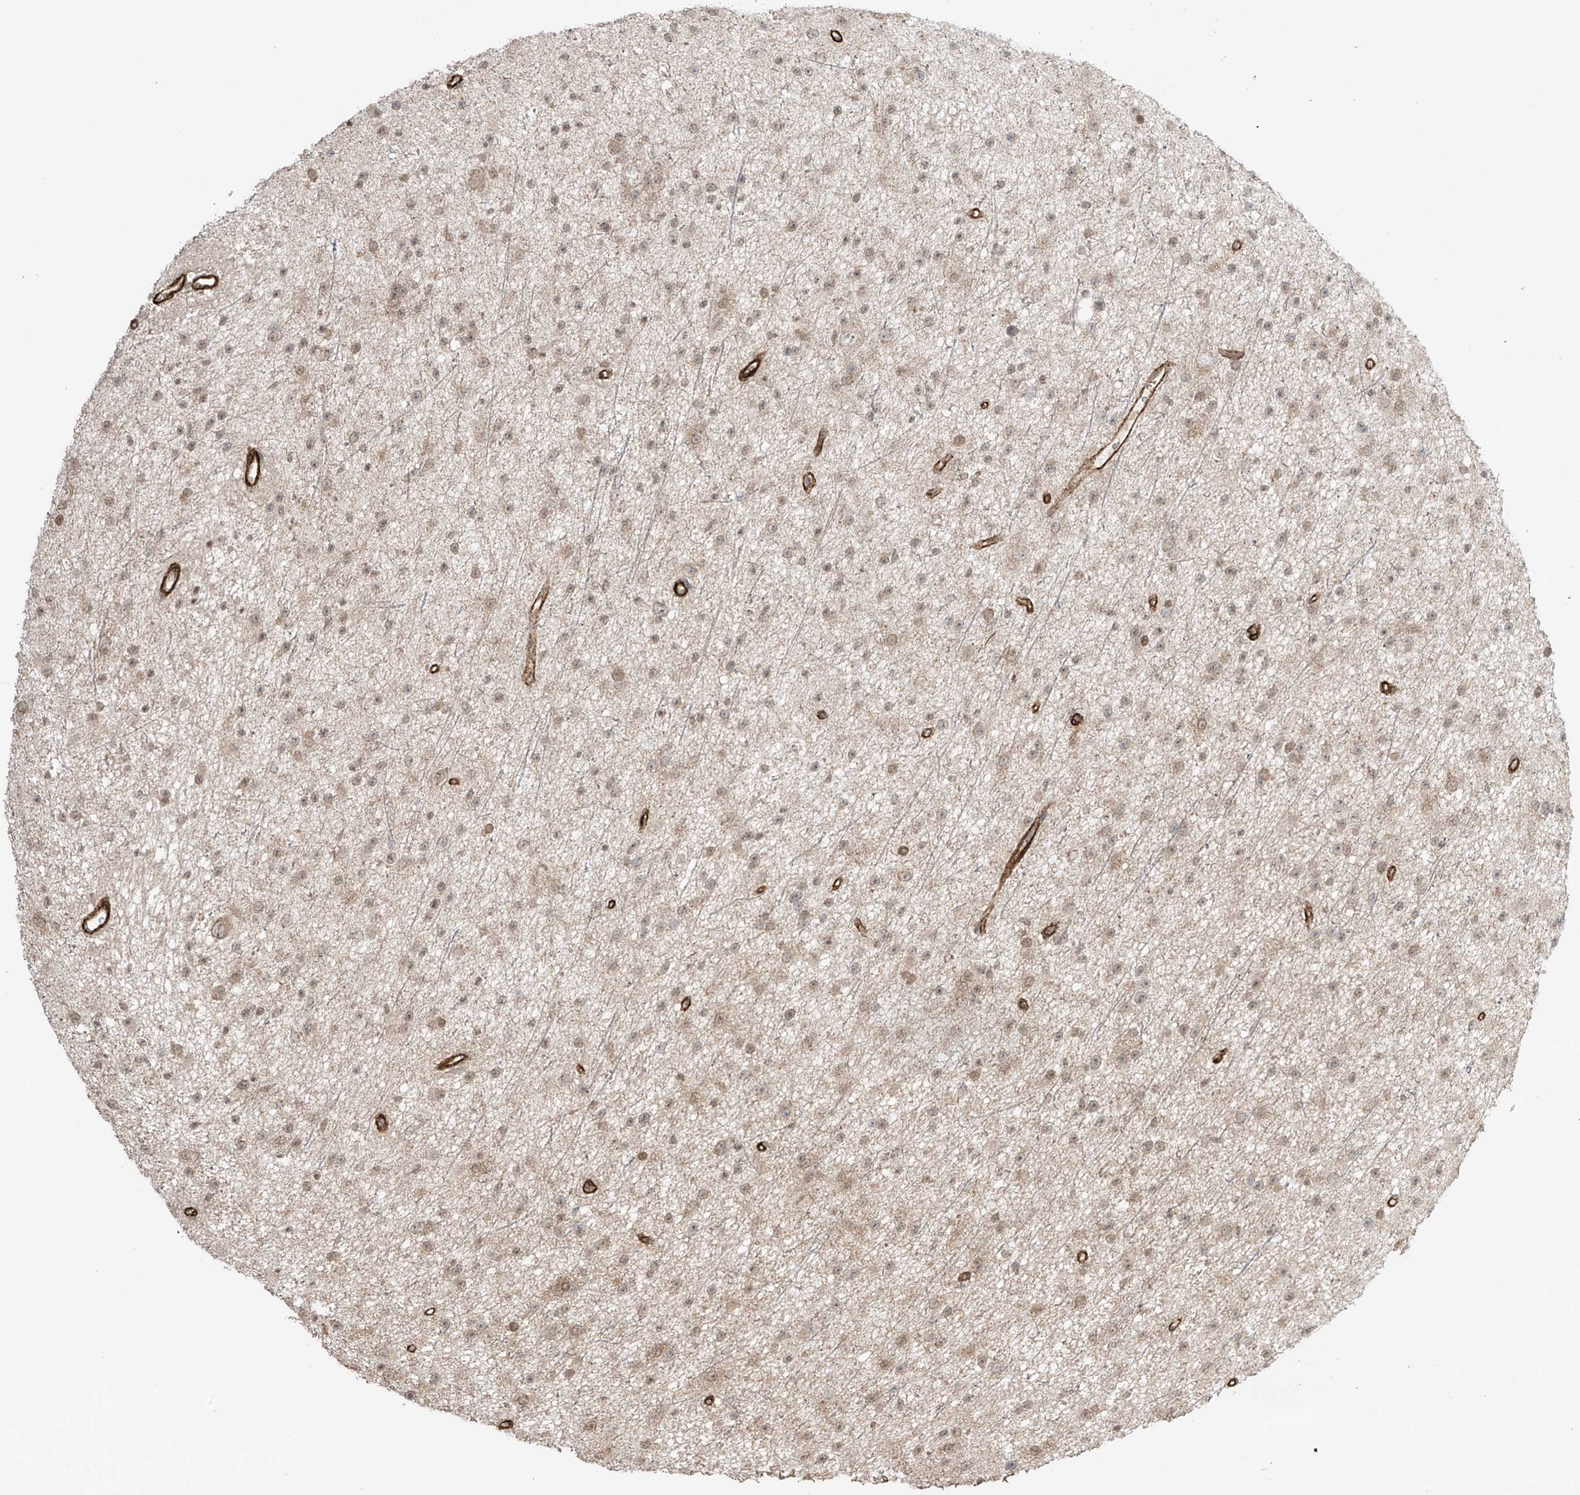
{"staining": {"intensity": "weak", "quantity": ">75%", "location": "nuclear"}, "tissue": "glioma", "cell_type": "Tumor cells", "image_type": "cancer", "snomed": [{"axis": "morphology", "description": "Glioma, malignant, Low grade"}, {"axis": "topography", "description": "Cerebral cortex"}], "caption": "The photomicrograph displays staining of malignant low-grade glioma, revealing weak nuclear protein positivity (brown color) within tumor cells.", "gene": "TTLL5", "patient": {"sex": "female", "age": 39}}